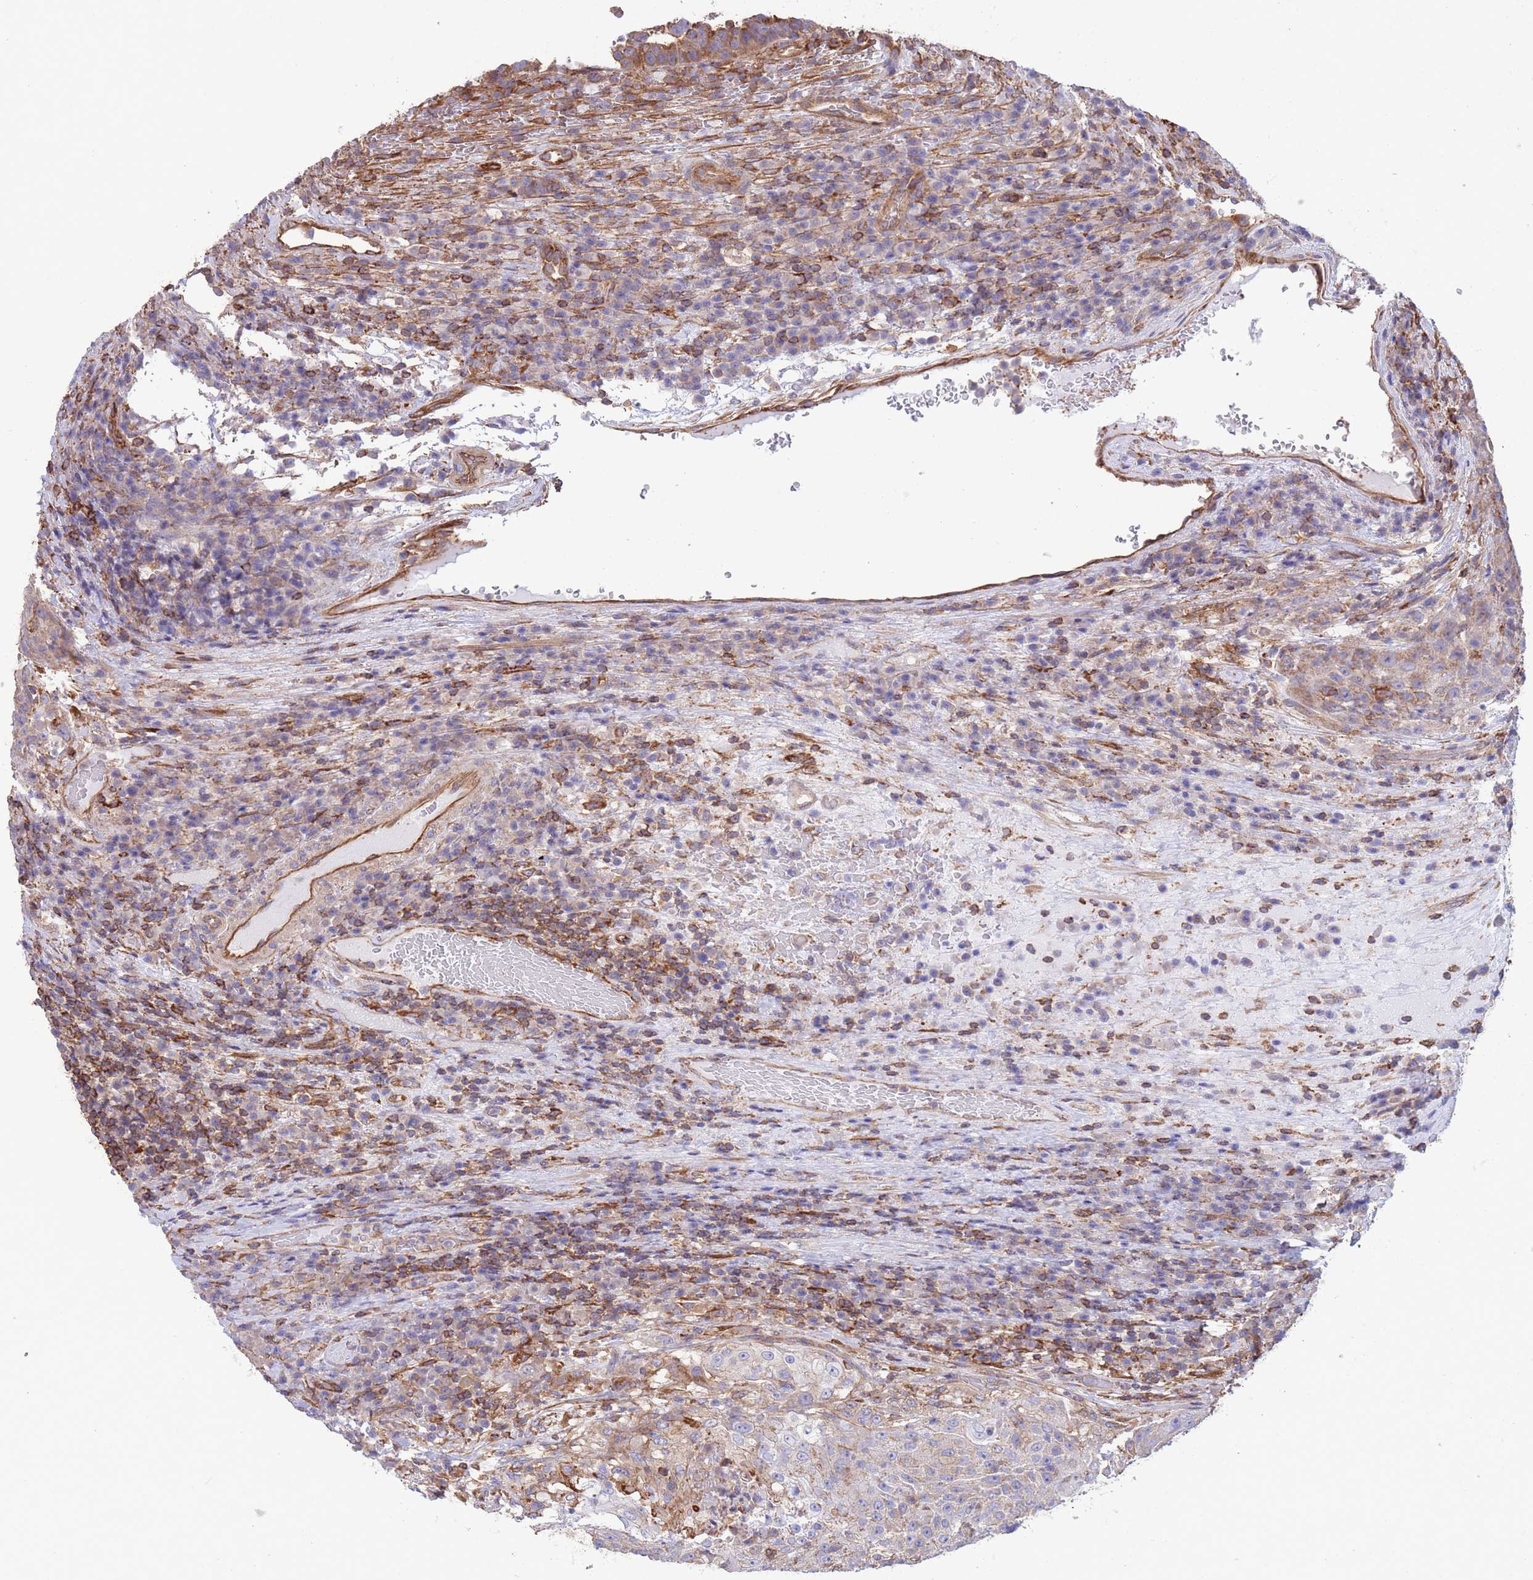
{"staining": {"intensity": "moderate", "quantity": "<25%", "location": "cytoplasmic/membranous"}, "tissue": "urothelial cancer", "cell_type": "Tumor cells", "image_type": "cancer", "snomed": [{"axis": "morphology", "description": "Urothelial carcinoma, High grade"}, {"axis": "topography", "description": "Urinary bladder"}], "caption": "This image demonstrates high-grade urothelial carcinoma stained with immunohistochemistry (IHC) to label a protein in brown. The cytoplasmic/membranous of tumor cells show moderate positivity for the protein. Nuclei are counter-stained blue.", "gene": "LRRN4CL", "patient": {"sex": "female", "age": 63}}